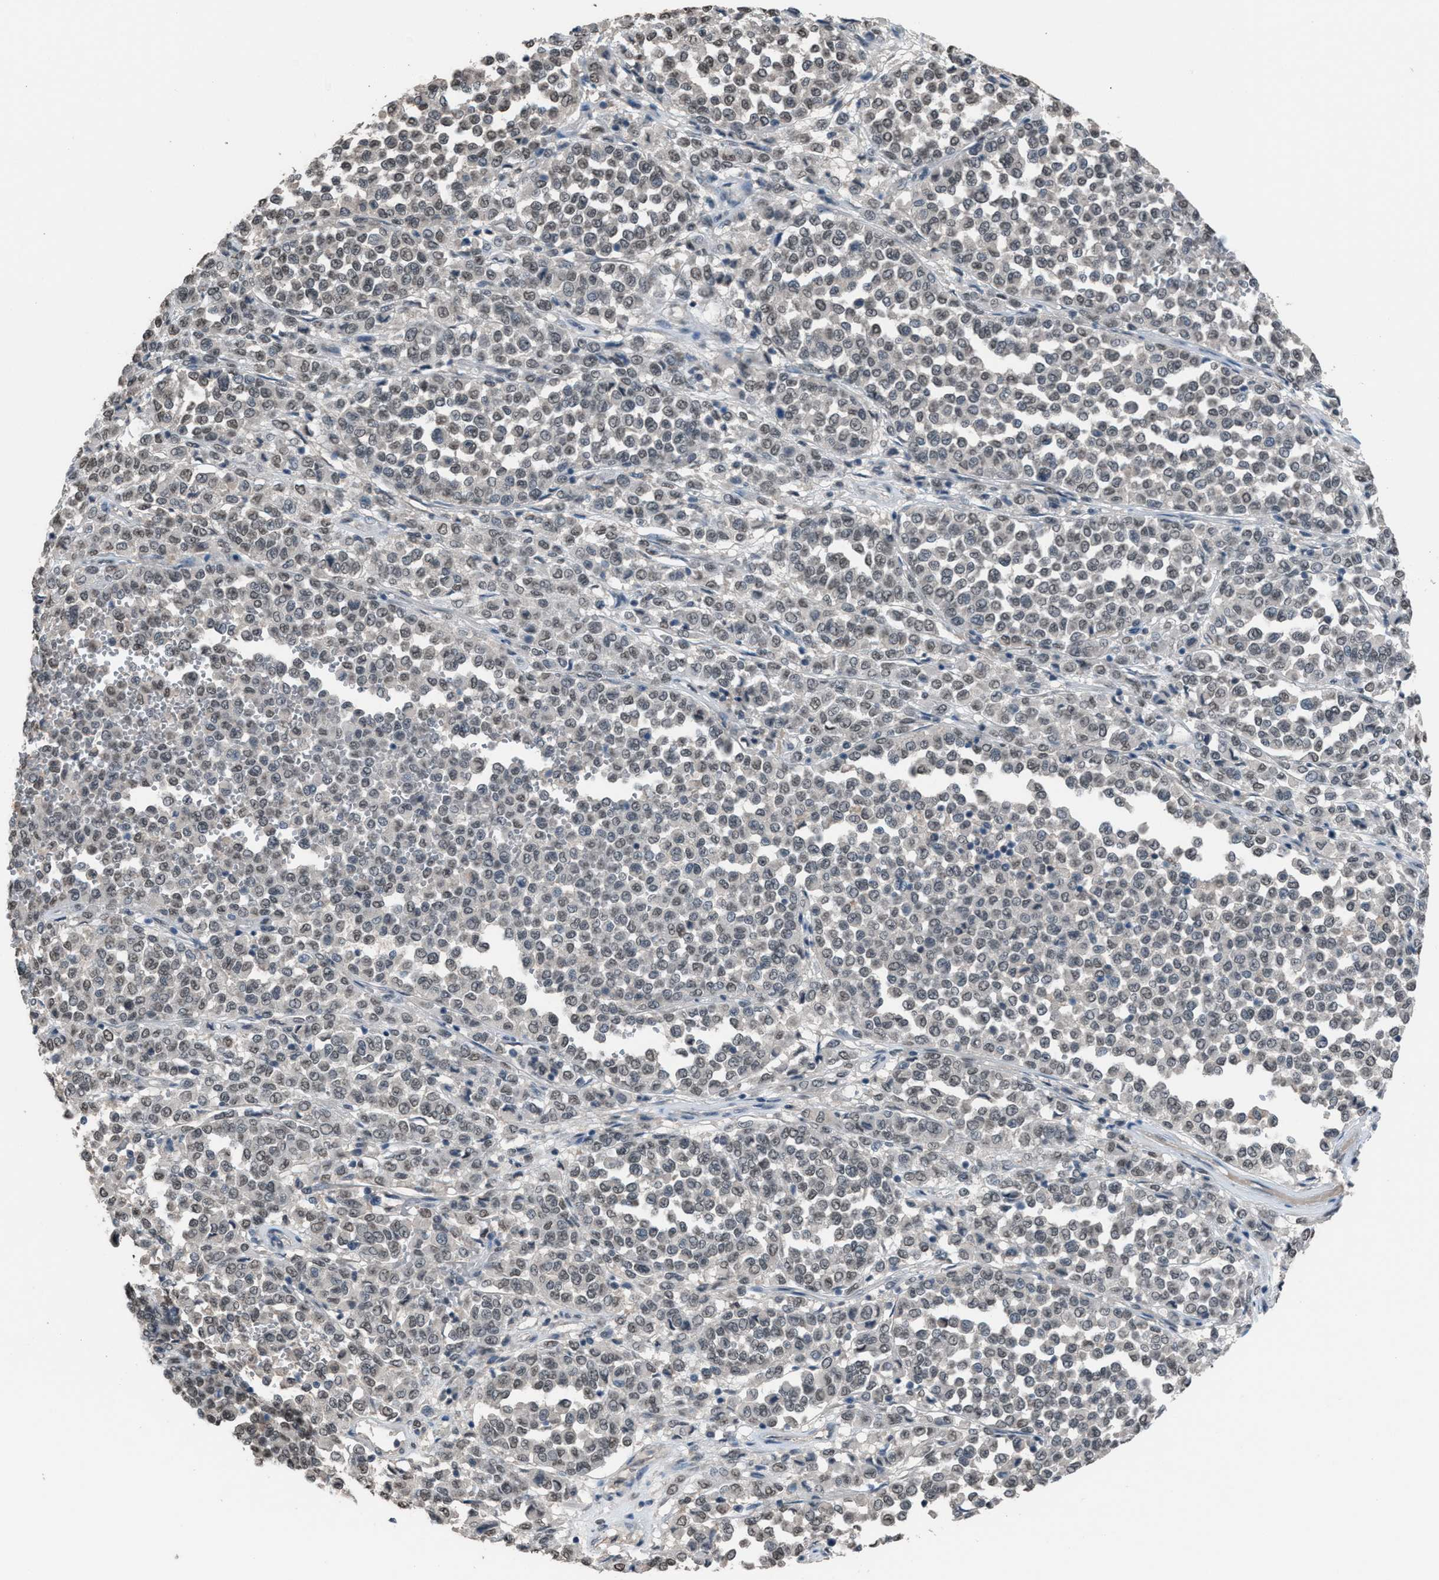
{"staining": {"intensity": "weak", "quantity": "25%-75%", "location": "nuclear"}, "tissue": "melanoma", "cell_type": "Tumor cells", "image_type": "cancer", "snomed": [{"axis": "morphology", "description": "Malignant melanoma, Metastatic site"}, {"axis": "topography", "description": "Pancreas"}], "caption": "Immunohistochemistry (IHC) micrograph of neoplastic tissue: human melanoma stained using immunohistochemistry (IHC) displays low levels of weak protein expression localized specifically in the nuclear of tumor cells, appearing as a nuclear brown color.", "gene": "ZNF276", "patient": {"sex": "female", "age": 30}}